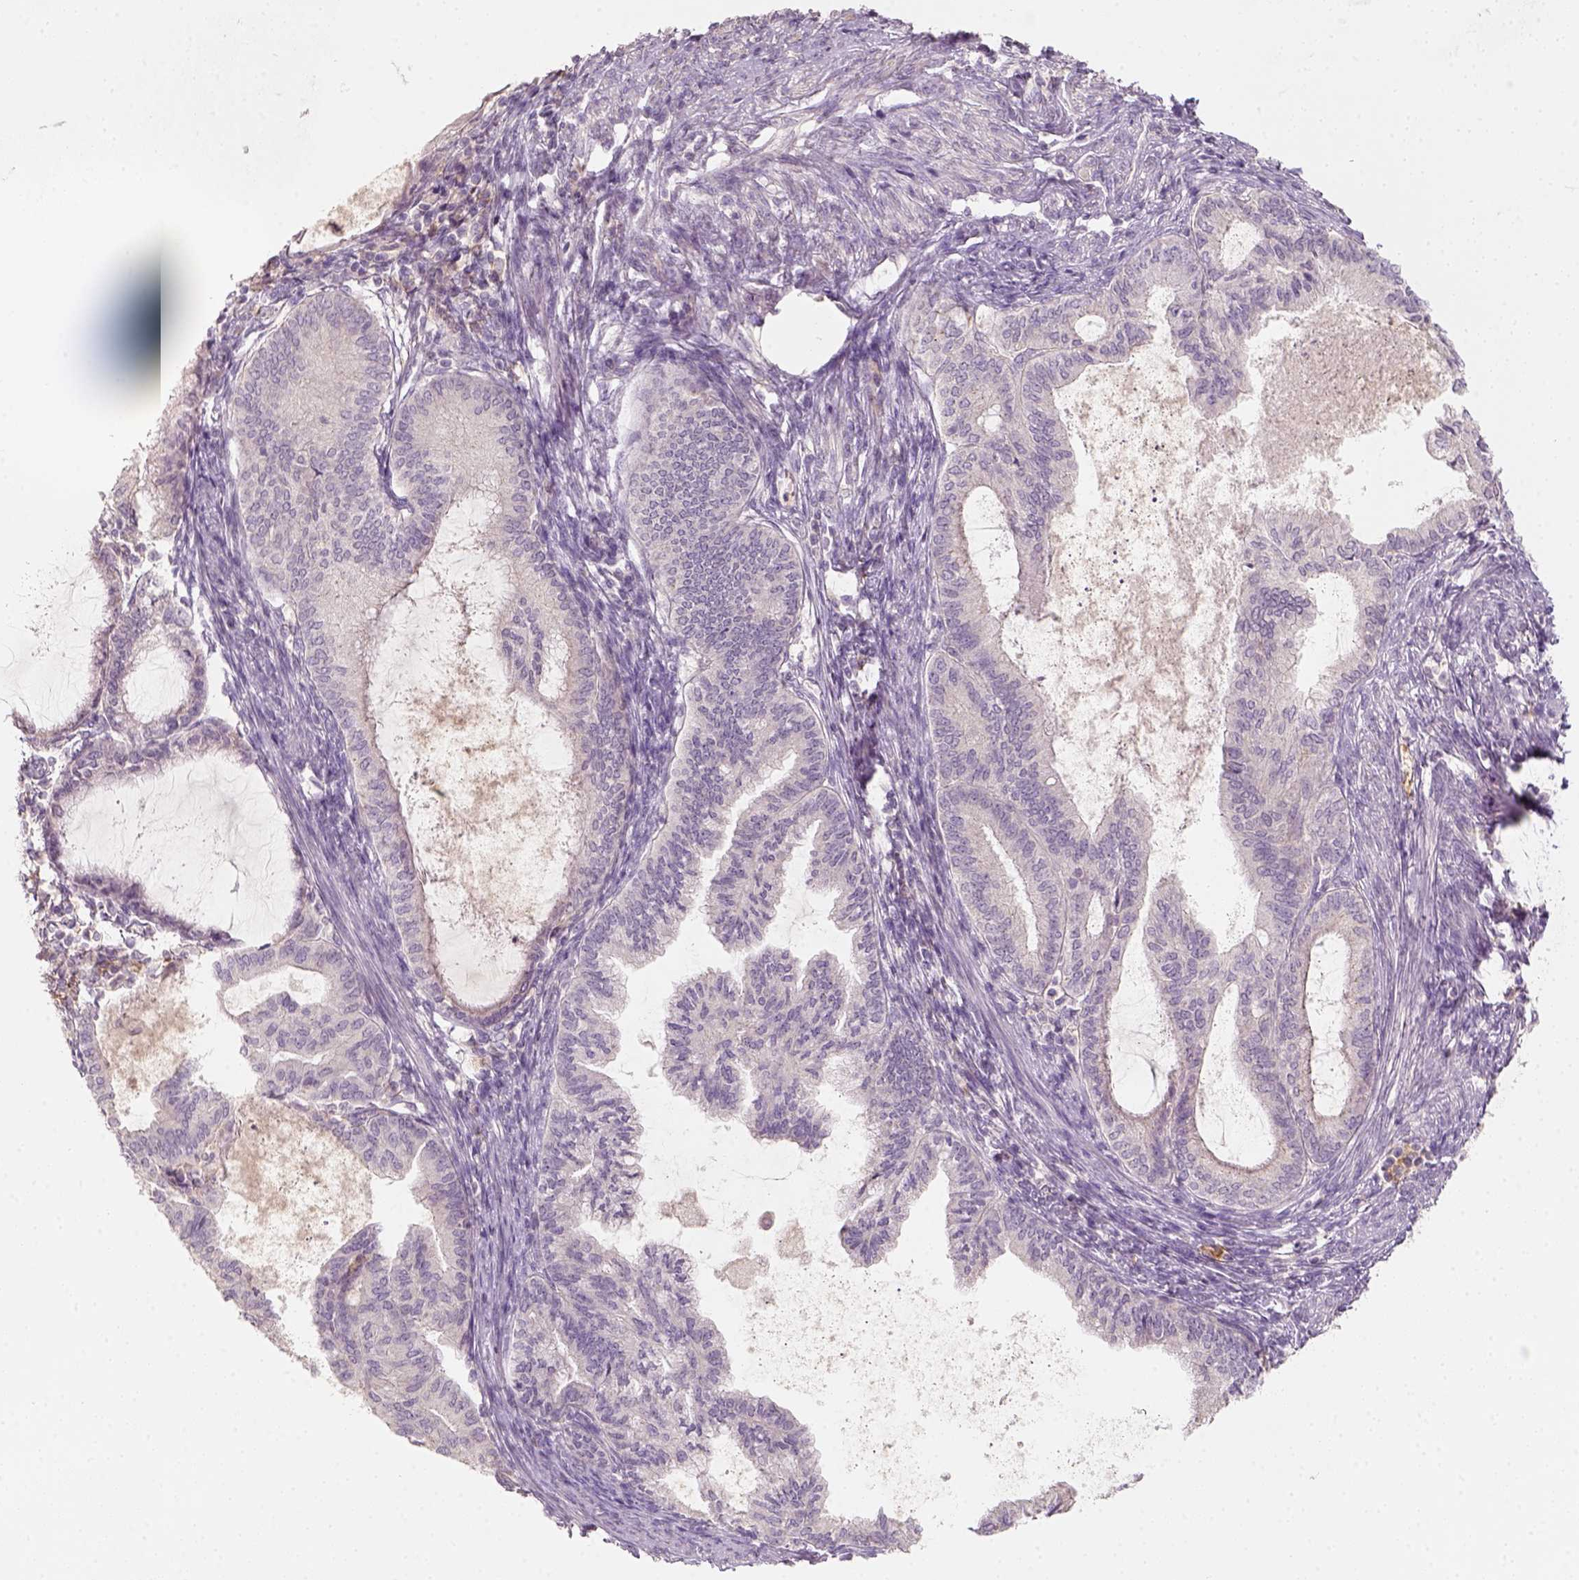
{"staining": {"intensity": "negative", "quantity": "none", "location": "none"}, "tissue": "endometrial cancer", "cell_type": "Tumor cells", "image_type": "cancer", "snomed": [{"axis": "morphology", "description": "Adenocarcinoma, NOS"}, {"axis": "topography", "description": "Endometrium"}], "caption": "Protein analysis of endometrial adenocarcinoma exhibits no significant staining in tumor cells.", "gene": "AQP9", "patient": {"sex": "female", "age": 86}}